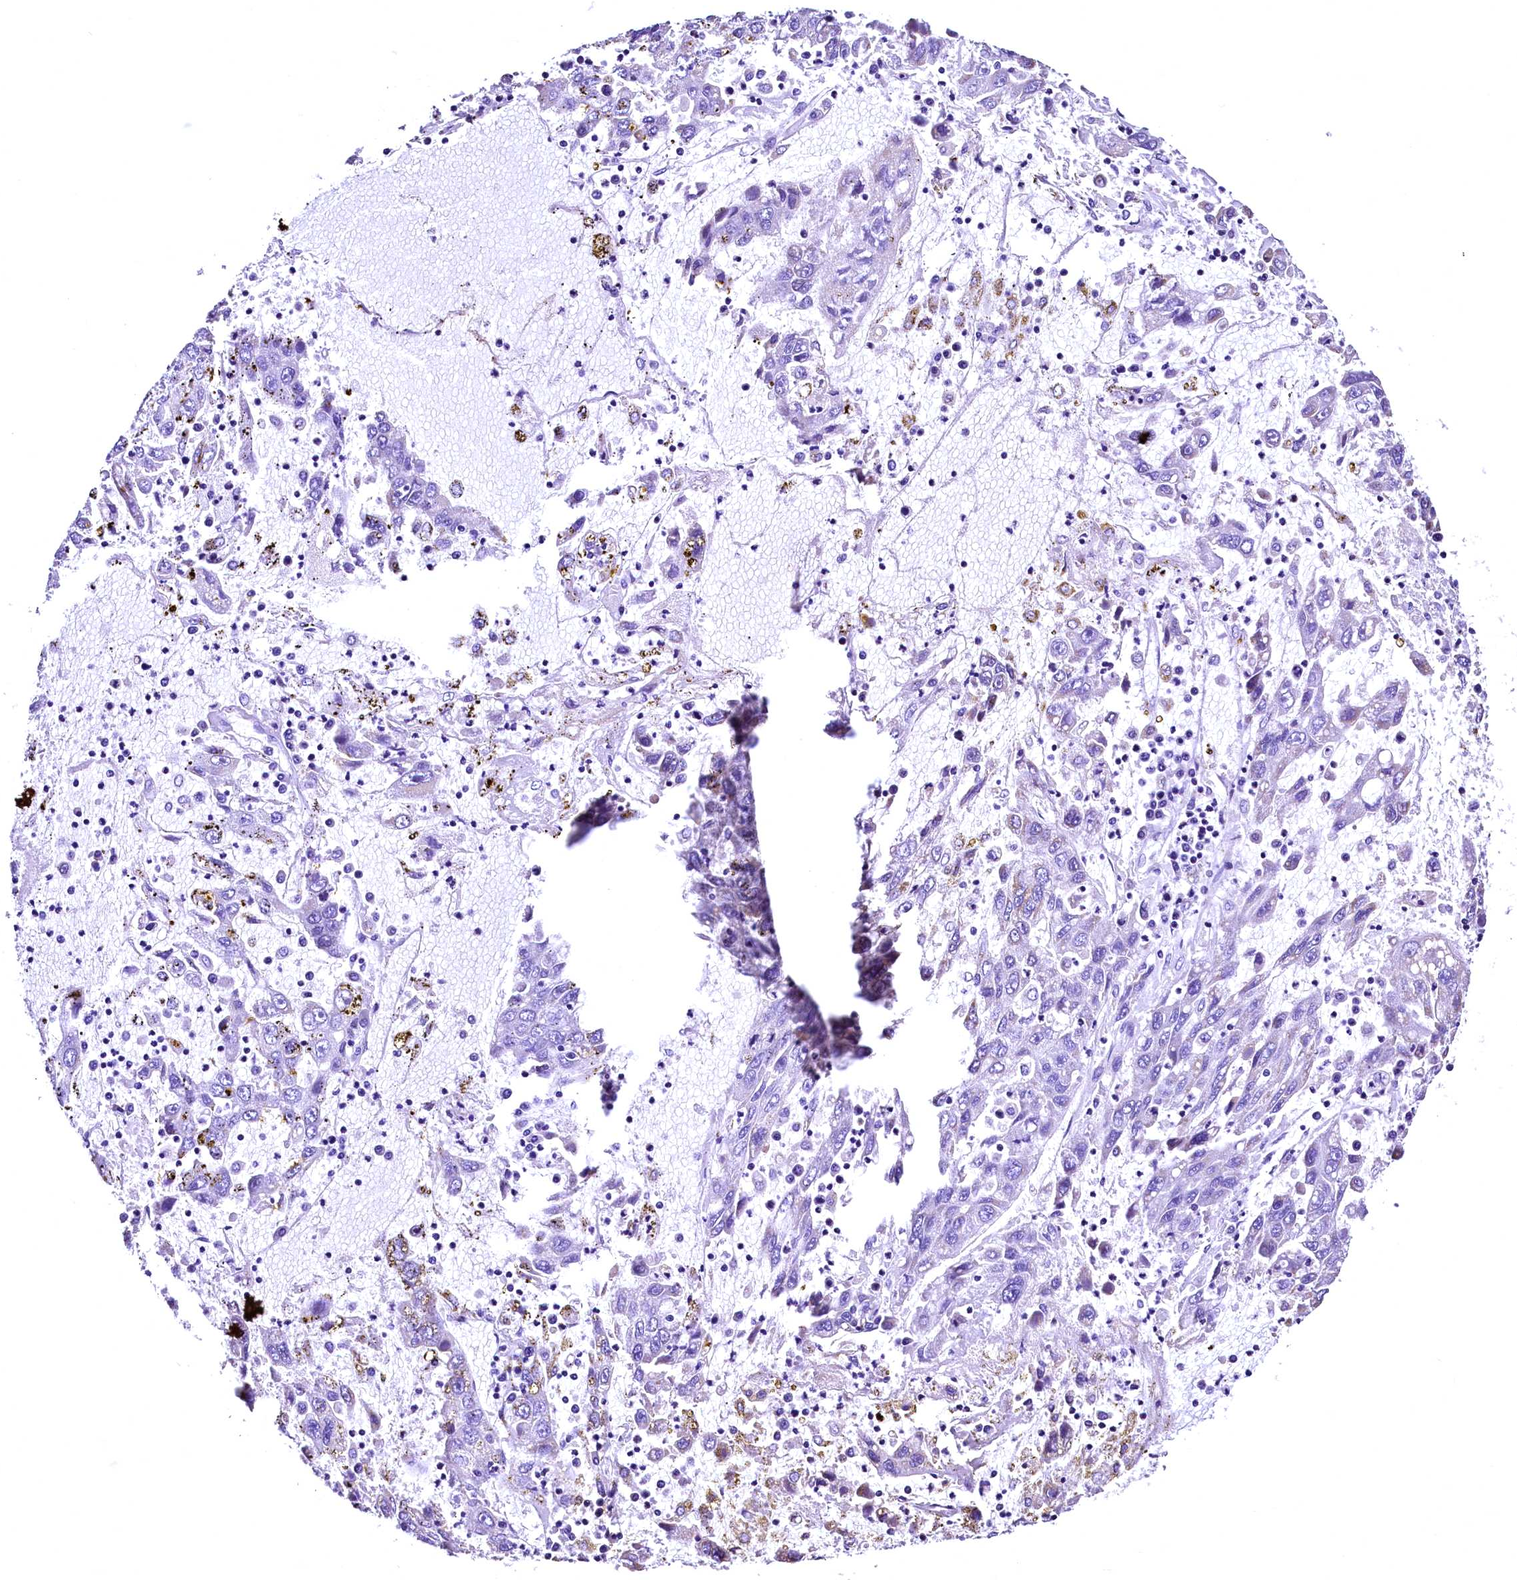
{"staining": {"intensity": "moderate", "quantity": "<25%", "location": "cytoplasmic/membranous"}, "tissue": "liver cancer", "cell_type": "Tumor cells", "image_type": "cancer", "snomed": [{"axis": "morphology", "description": "Carcinoma, Hepatocellular, NOS"}, {"axis": "topography", "description": "Liver"}], "caption": "A brown stain labels moderate cytoplasmic/membranous positivity of a protein in liver cancer tumor cells.", "gene": "LRSAM1", "patient": {"sex": "male", "age": 49}}